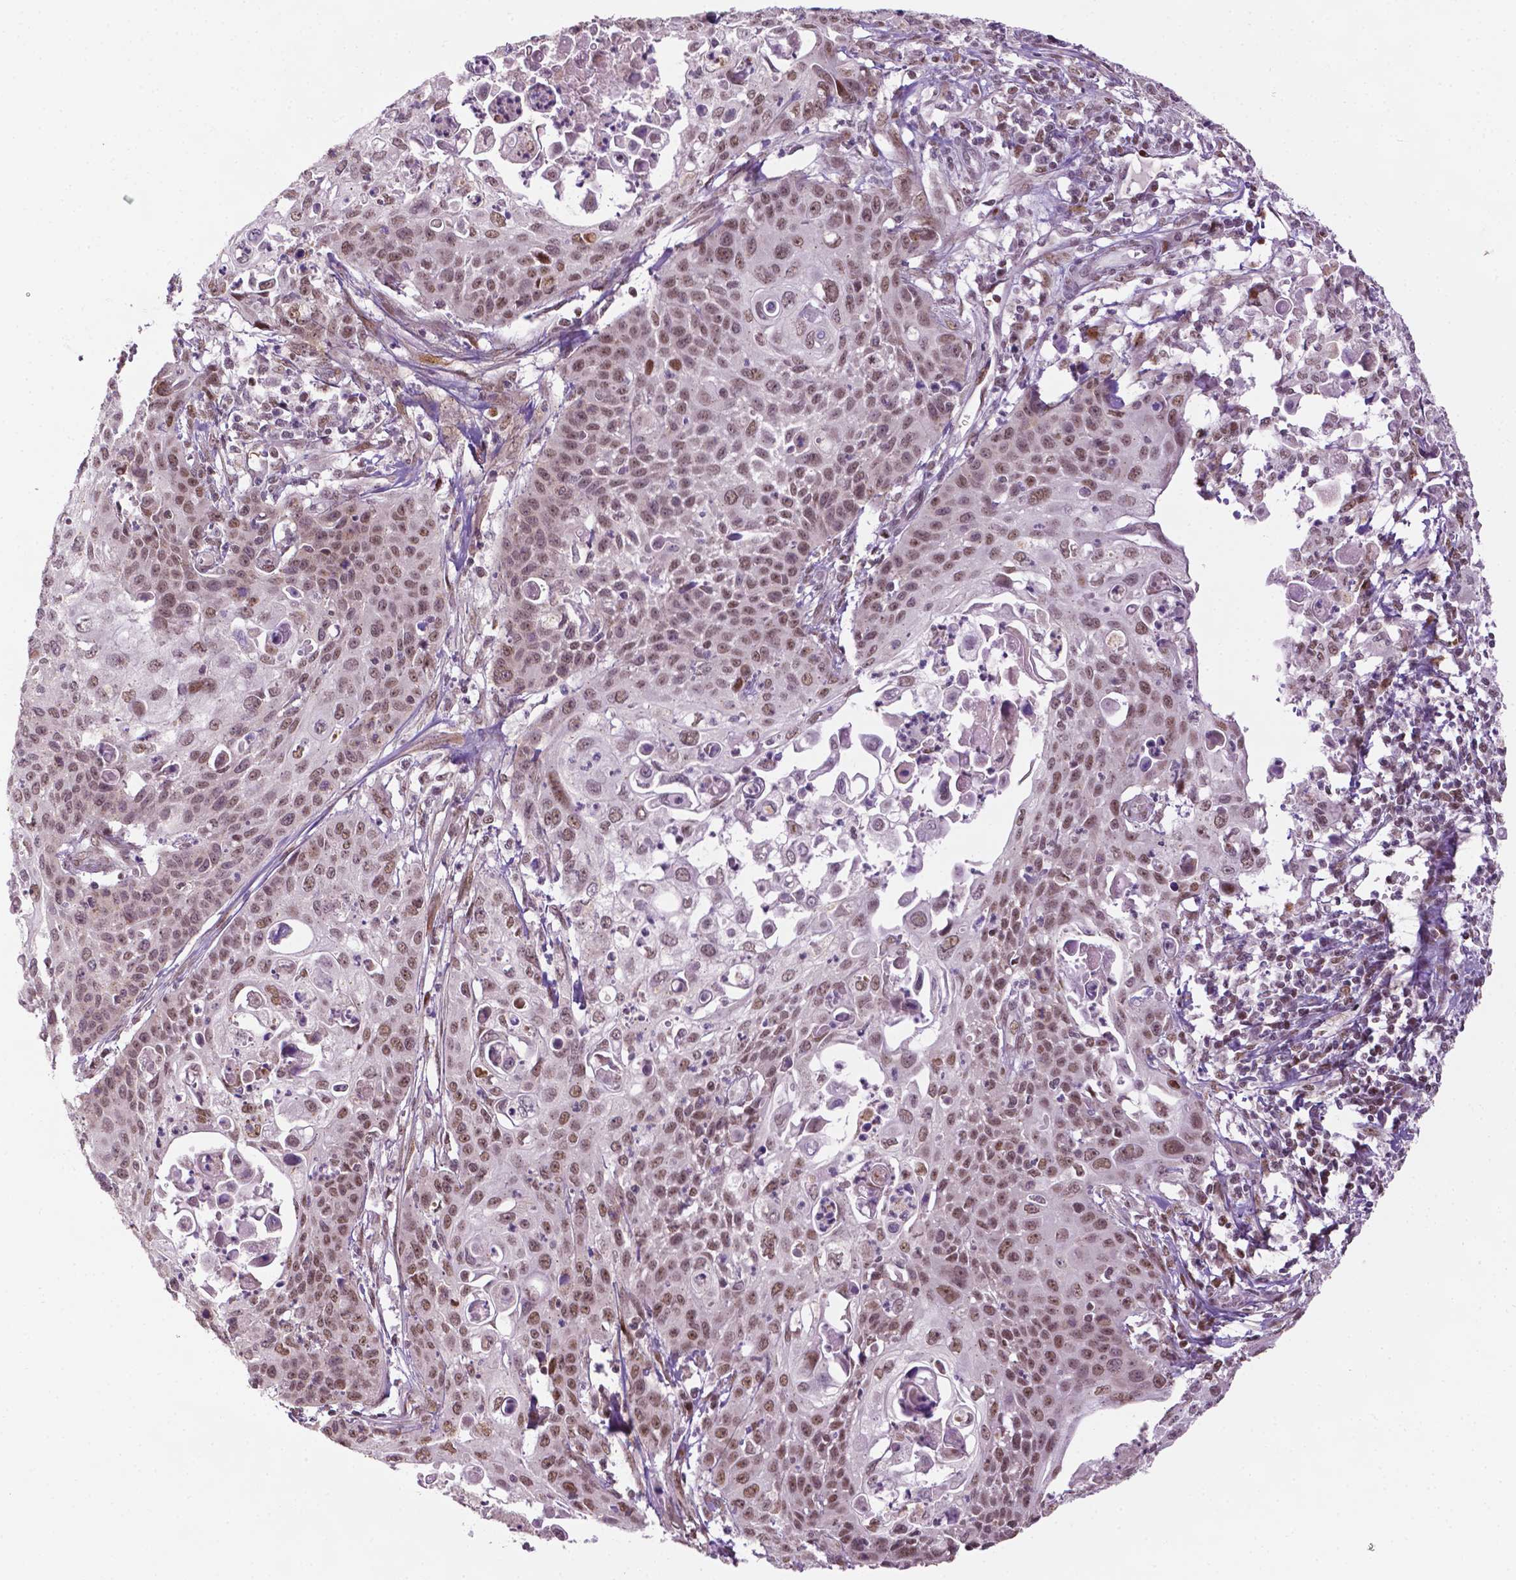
{"staining": {"intensity": "moderate", "quantity": ">75%", "location": "nuclear"}, "tissue": "cervical cancer", "cell_type": "Tumor cells", "image_type": "cancer", "snomed": [{"axis": "morphology", "description": "Squamous cell carcinoma, NOS"}, {"axis": "topography", "description": "Cervix"}], "caption": "Tumor cells demonstrate medium levels of moderate nuclear expression in about >75% of cells in human cervical cancer (squamous cell carcinoma). The staining is performed using DAB (3,3'-diaminobenzidine) brown chromogen to label protein expression. The nuclei are counter-stained blue using hematoxylin.", "gene": "ZNF41", "patient": {"sex": "female", "age": 65}}